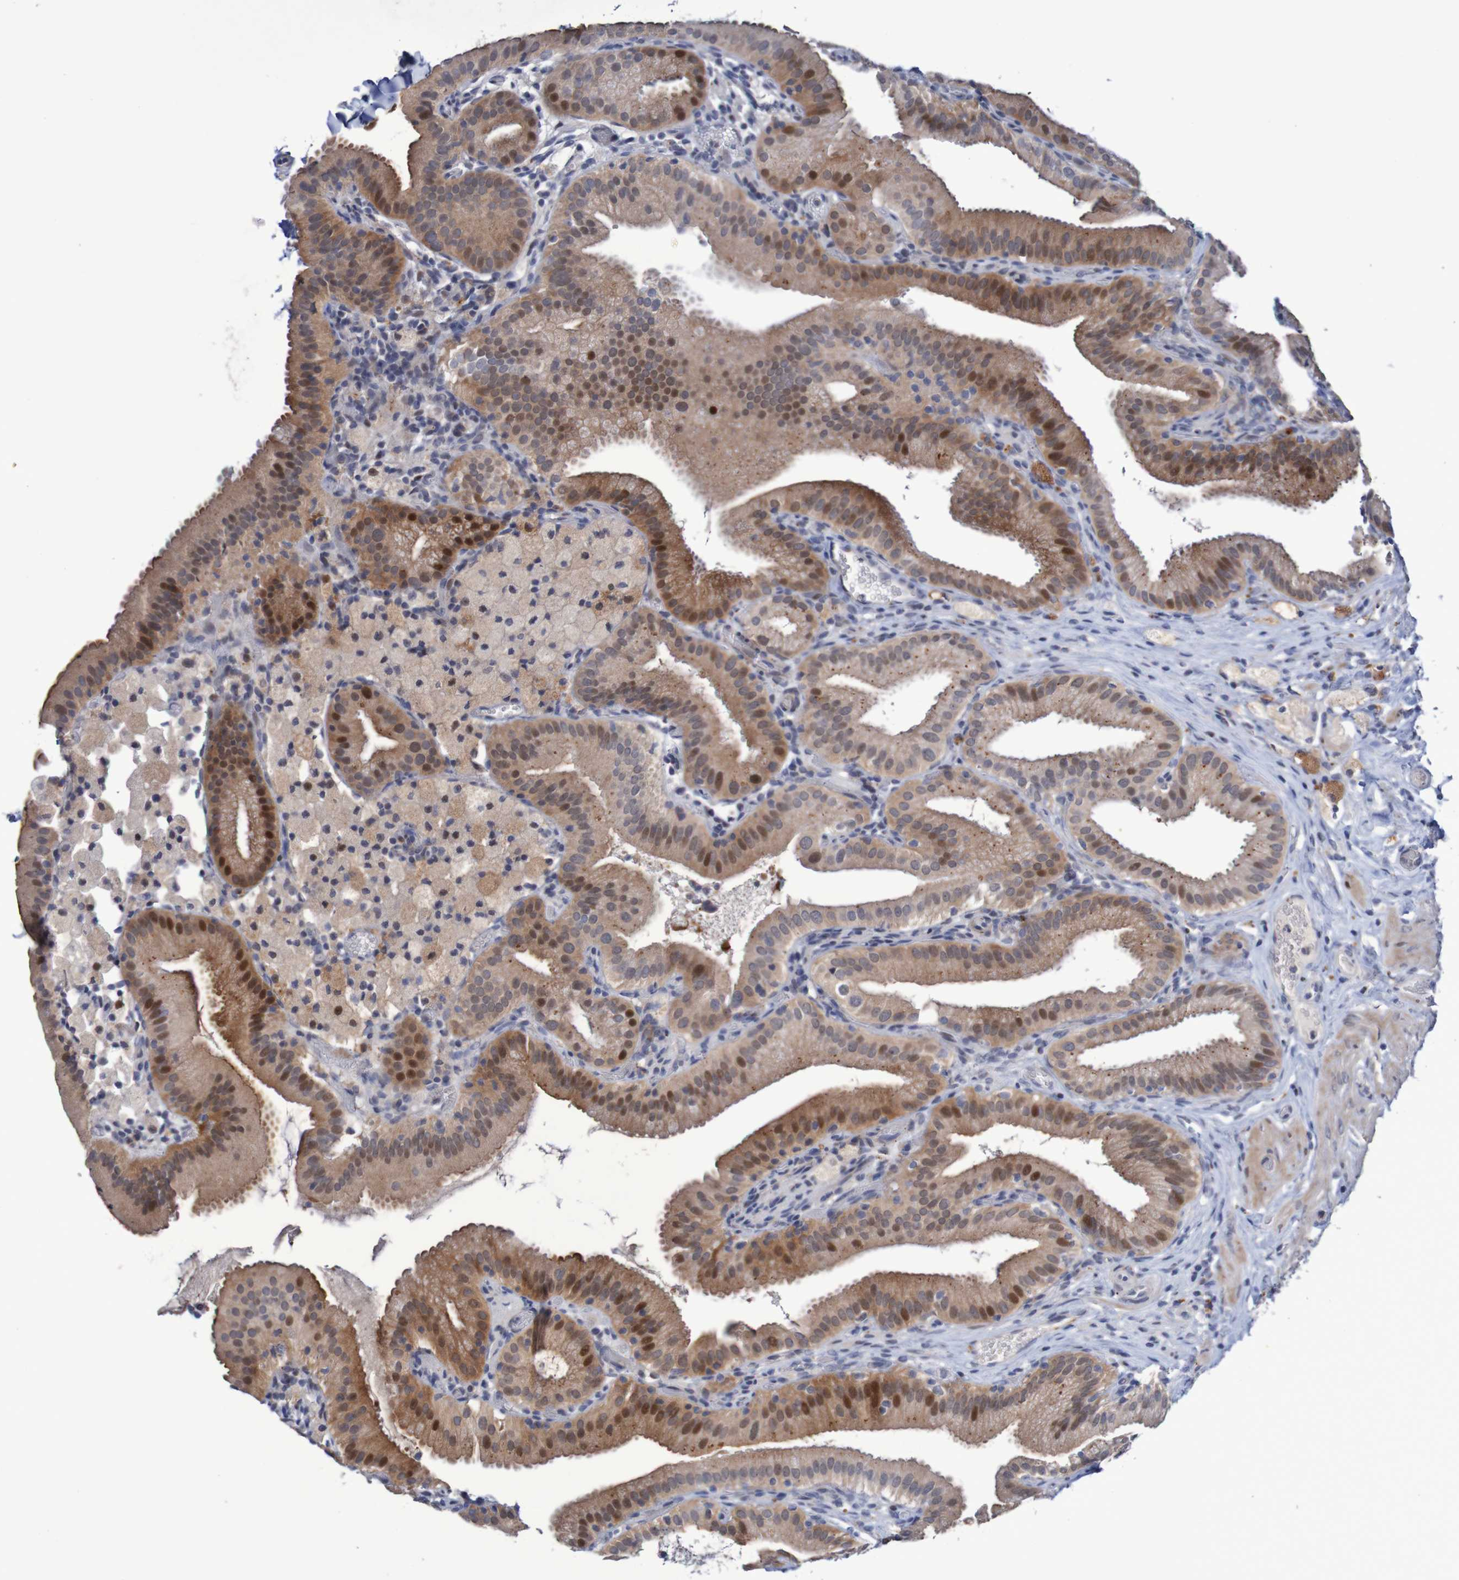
{"staining": {"intensity": "moderate", "quantity": ">75%", "location": "cytoplasmic/membranous,nuclear"}, "tissue": "gallbladder", "cell_type": "Glandular cells", "image_type": "normal", "snomed": [{"axis": "morphology", "description": "Normal tissue, NOS"}, {"axis": "topography", "description": "Gallbladder"}], "caption": "Glandular cells reveal medium levels of moderate cytoplasmic/membranous,nuclear staining in approximately >75% of cells in unremarkable gallbladder. (Stains: DAB (3,3'-diaminobenzidine) in brown, nuclei in blue, Microscopy: brightfield microscopy at high magnification).", "gene": "FBP1", "patient": {"sex": "male", "age": 54}}